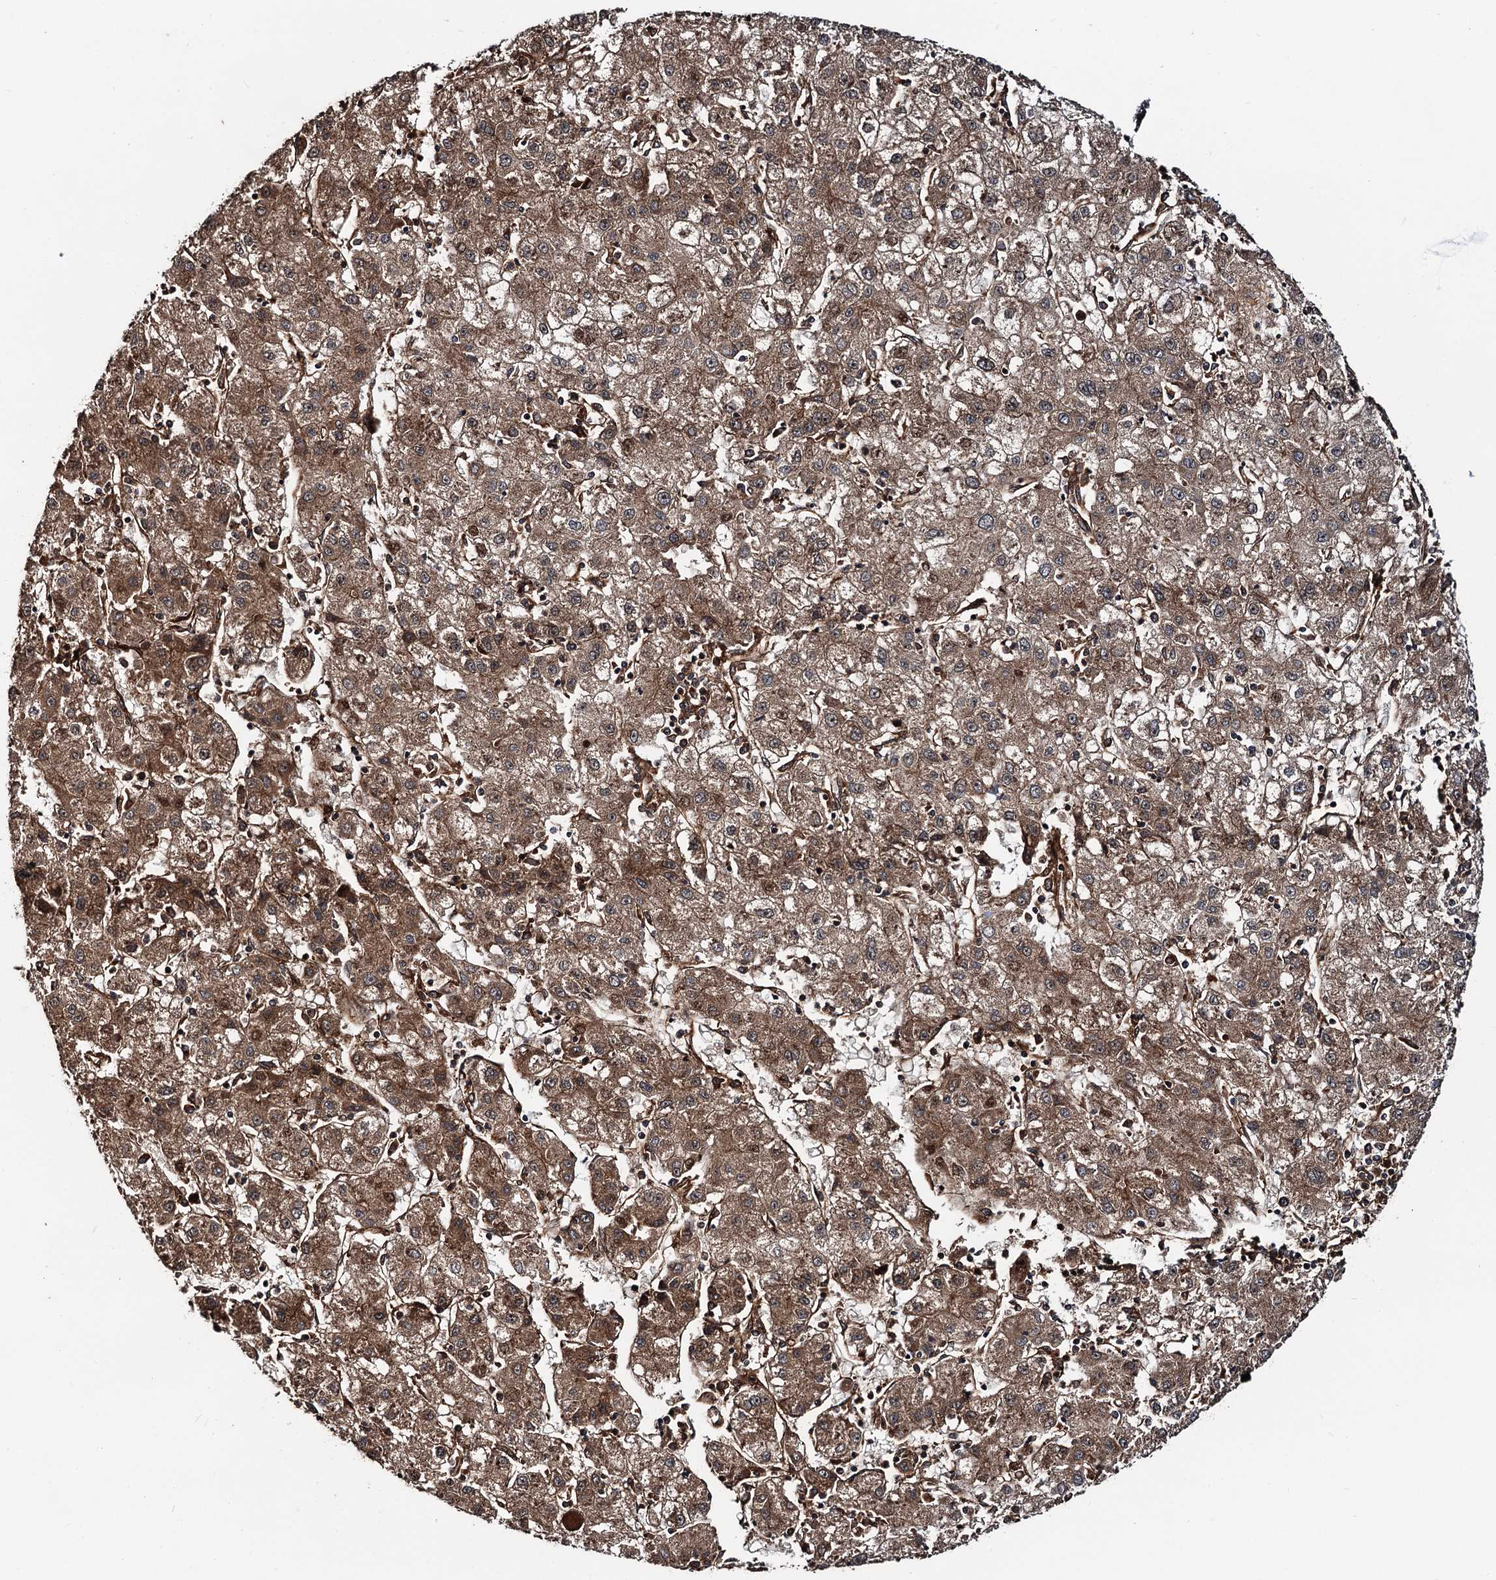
{"staining": {"intensity": "moderate", "quantity": ">75%", "location": "cytoplasmic/membranous"}, "tissue": "liver cancer", "cell_type": "Tumor cells", "image_type": "cancer", "snomed": [{"axis": "morphology", "description": "Carcinoma, Hepatocellular, NOS"}, {"axis": "topography", "description": "Liver"}], "caption": "Human liver cancer (hepatocellular carcinoma) stained with a protein marker reveals moderate staining in tumor cells.", "gene": "SNRNP25", "patient": {"sex": "male", "age": 72}}